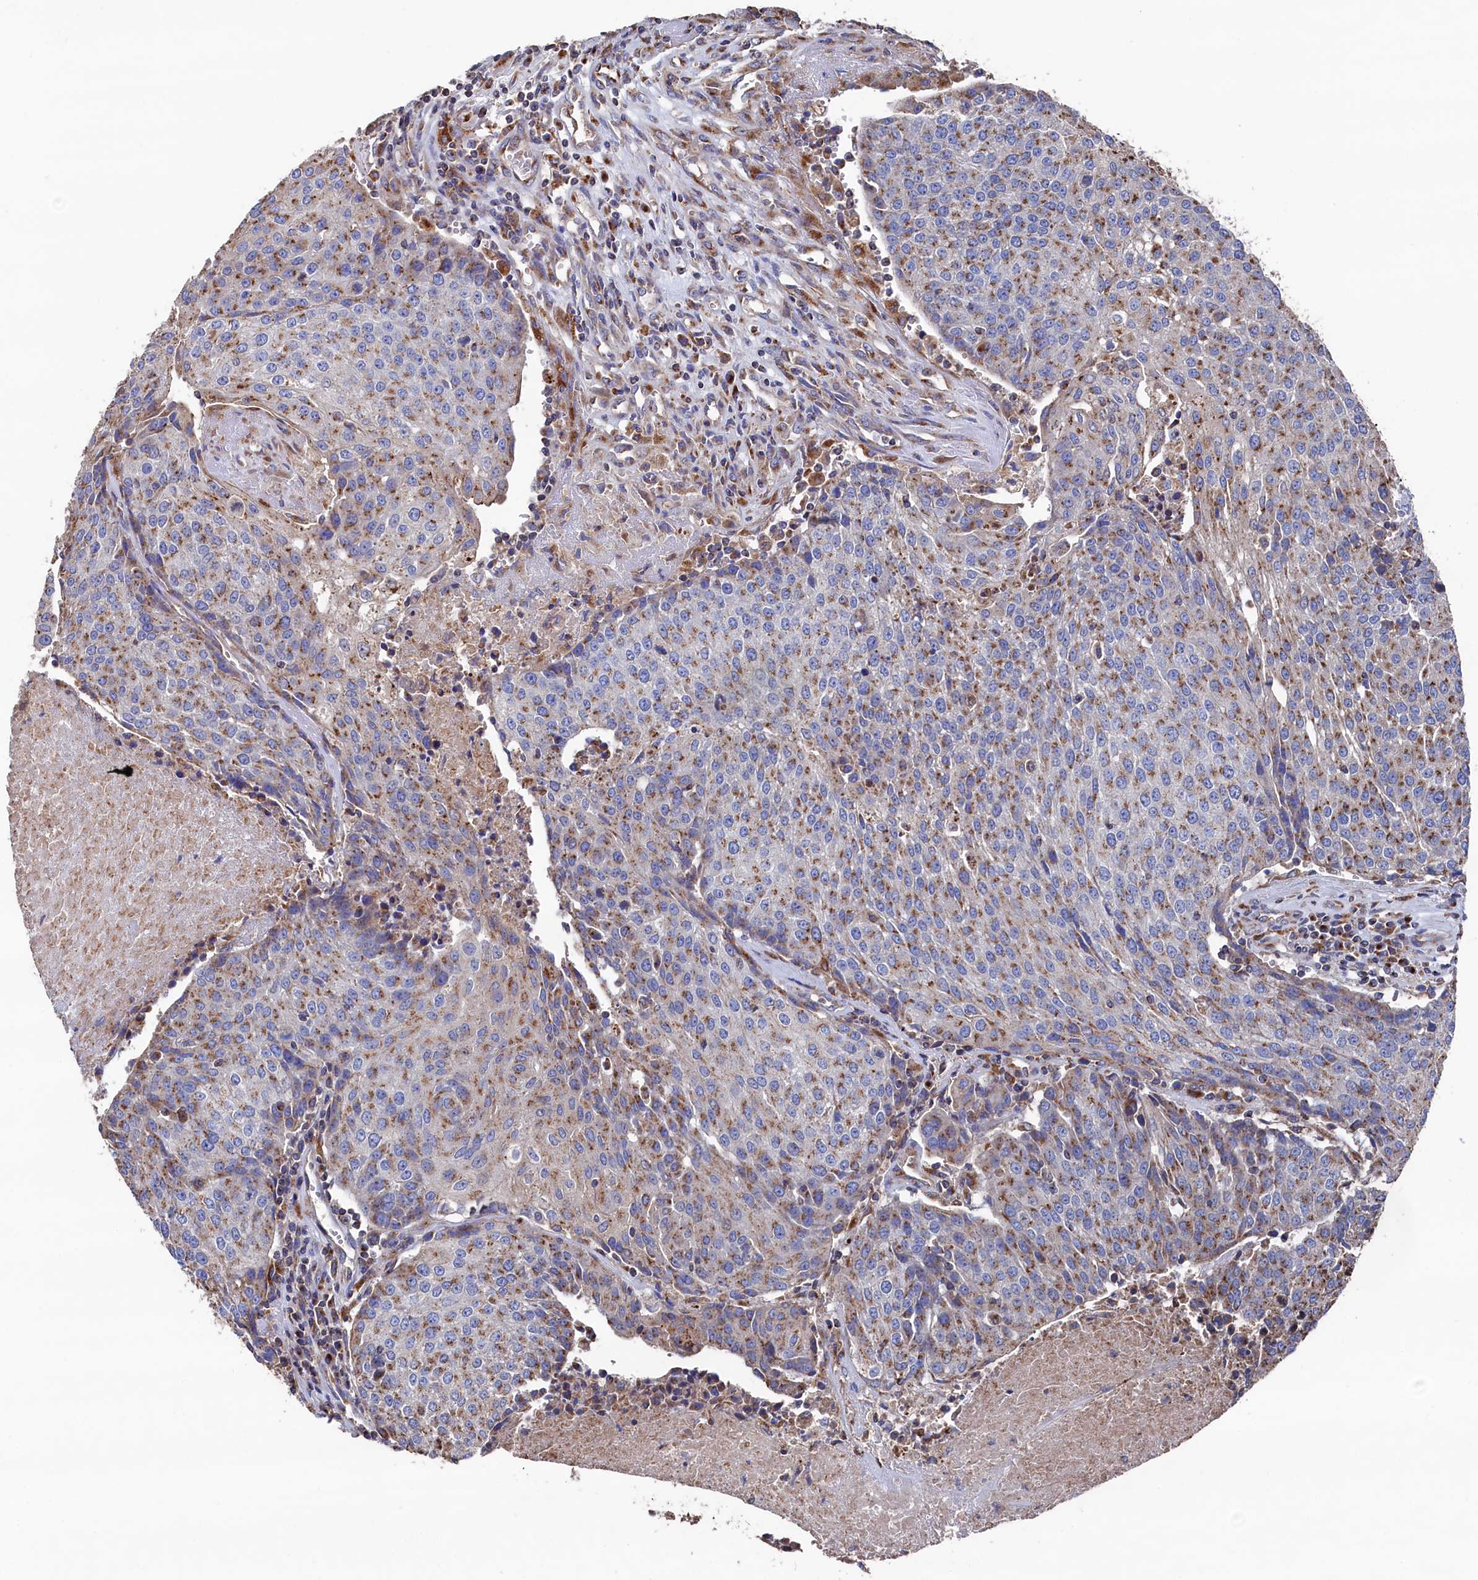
{"staining": {"intensity": "moderate", "quantity": ">75%", "location": "cytoplasmic/membranous"}, "tissue": "urothelial cancer", "cell_type": "Tumor cells", "image_type": "cancer", "snomed": [{"axis": "morphology", "description": "Urothelial carcinoma, High grade"}, {"axis": "topography", "description": "Urinary bladder"}], "caption": "About >75% of tumor cells in human urothelial carcinoma (high-grade) demonstrate moderate cytoplasmic/membranous protein positivity as visualized by brown immunohistochemical staining.", "gene": "PRRC1", "patient": {"sex": "female", "age": 85}}